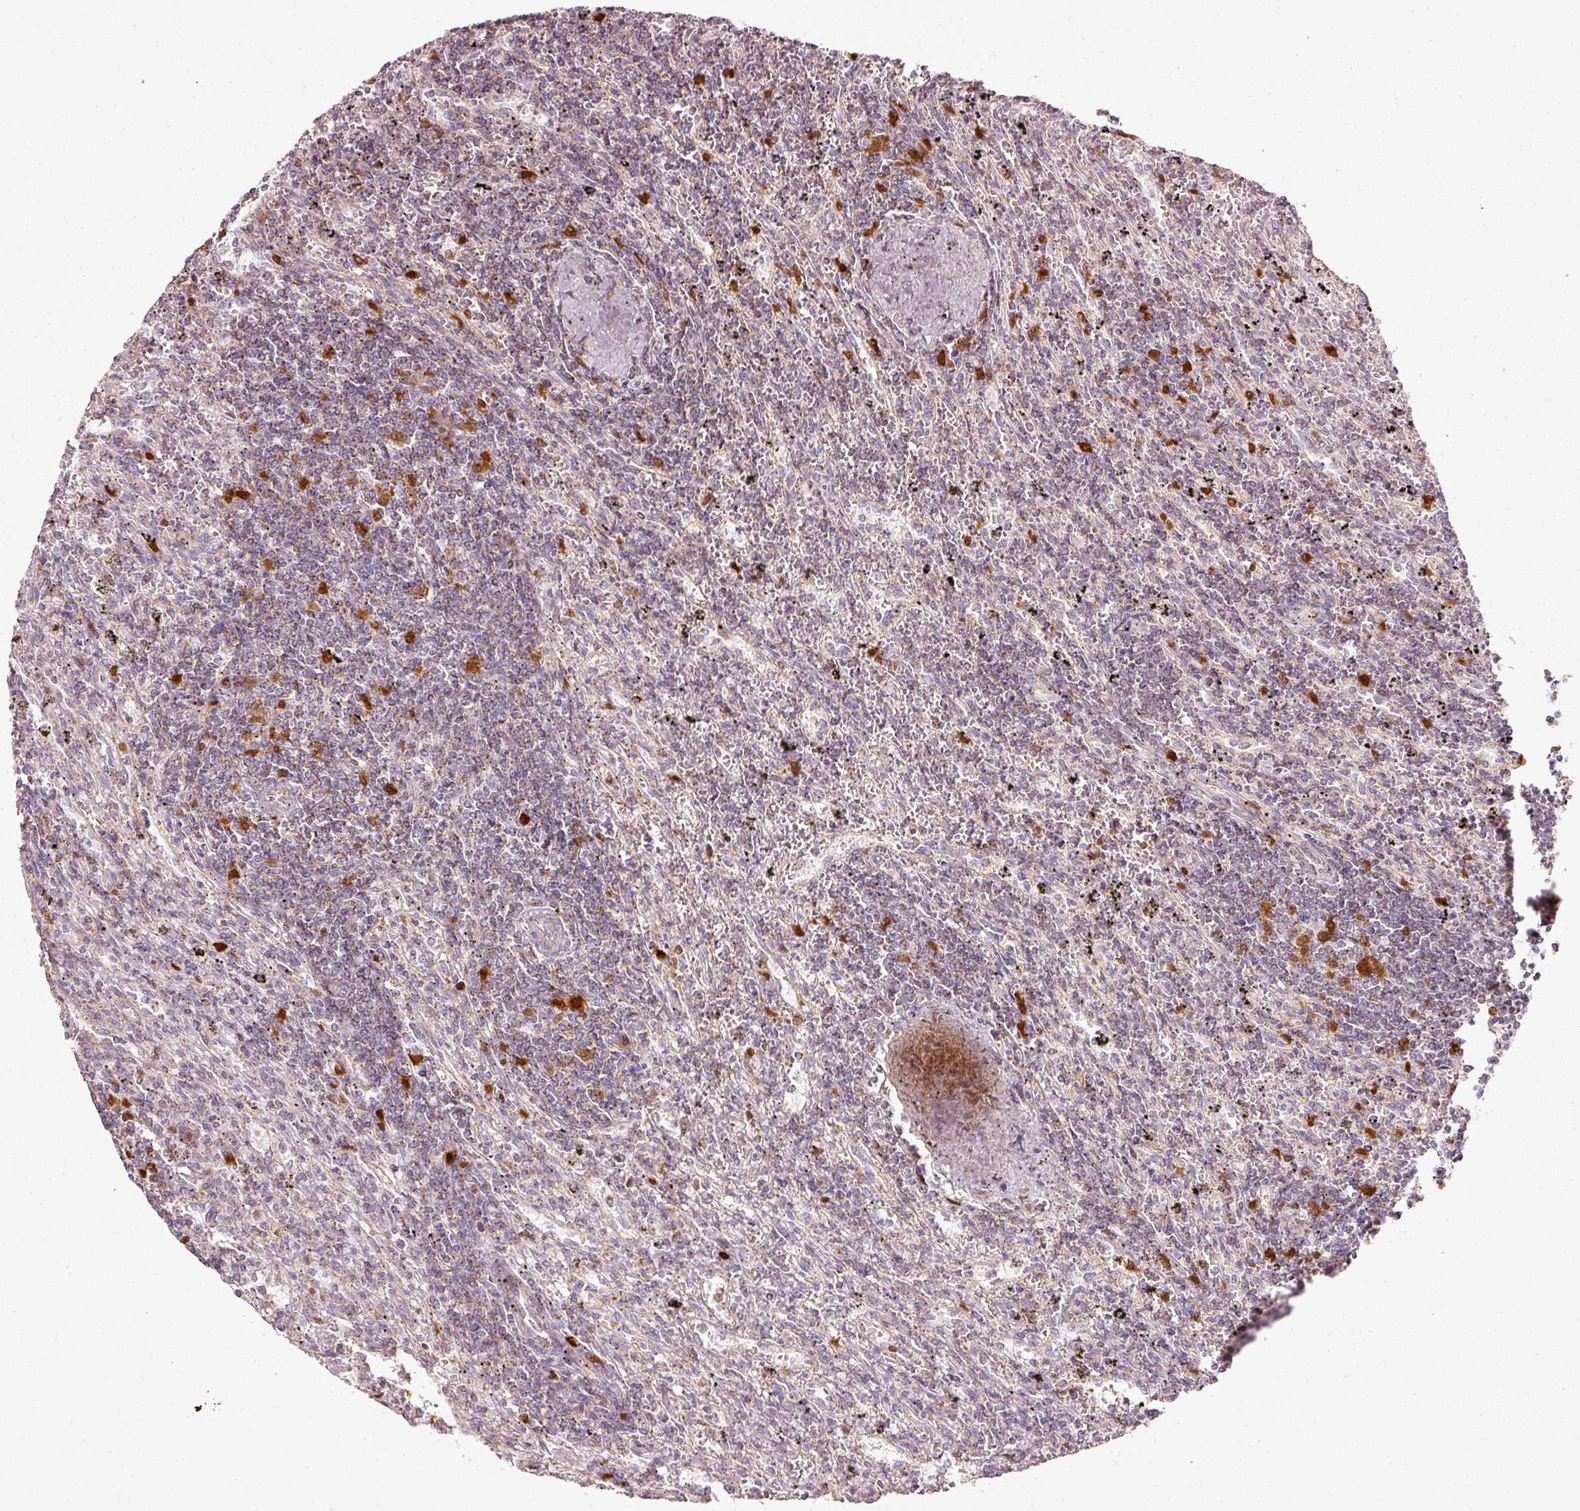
{"staining": {"intensity": "moderate", "quantity": "25%-75%", "location": "nuclear"}, "tissue": "lymphoma", "cell_type": "Tumor cells", "image_type": "cancer", "snomed": [{"axis": "morphology", "description": "Malignant lymphoma, non-Hodgkin's type, Low grade"}, {"axis": "topography", "description": "Spleen"}], "caption": "Low-grade malignant lymphoma, non-Hodgkin's type tissue demonstrates moderate nuclear staining in about 25%-75% of tumor cells", "gene": "DUT", "patient": {"sex": "male", "age": 76}}